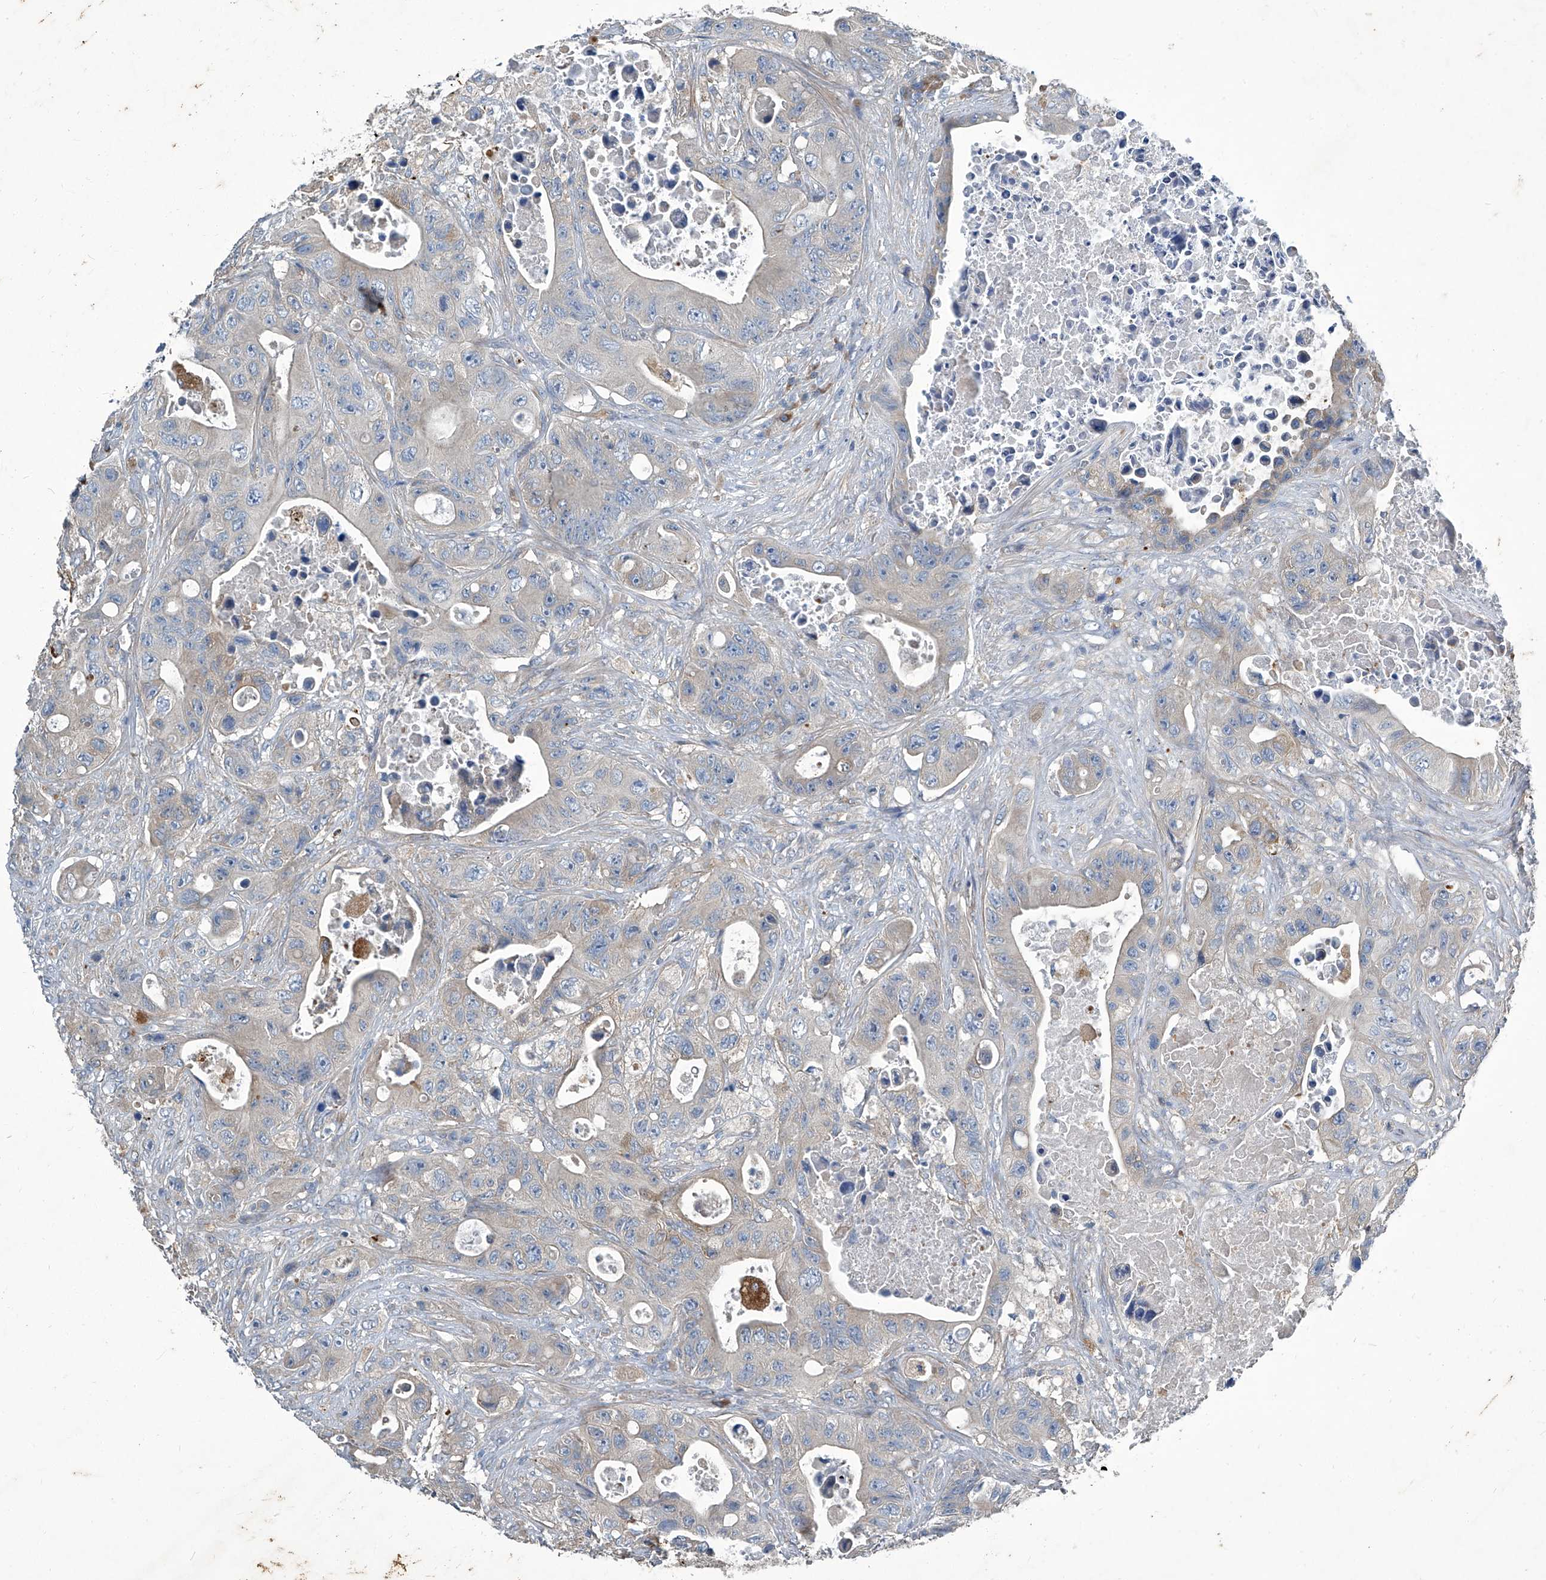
{"staining": {"intensity": "weak", "quantity": "<25%", "location": "cytoplasmic/membranous"}, "tissue": "colorectal cancer", "cell_type": "Tumor cells", "image_type": "cancer", "snomed": [{"axis": "morphology", "description": "Adenocarcinoma, NOS"}, {"axis": "topography", "description": "Colon"}], "caption": "Adenocarcinoma (colorectal) was stained to show a protein in brown. There is no significant staining in tumor cells. (Stains: DAB immunohistochemistry (IHC) with hematoxylin counter stain, Microscopy: brightfield microscopy at high magnification).", "gene": "SLC26A11", "patient": {"sex": "female", "age": 46}}